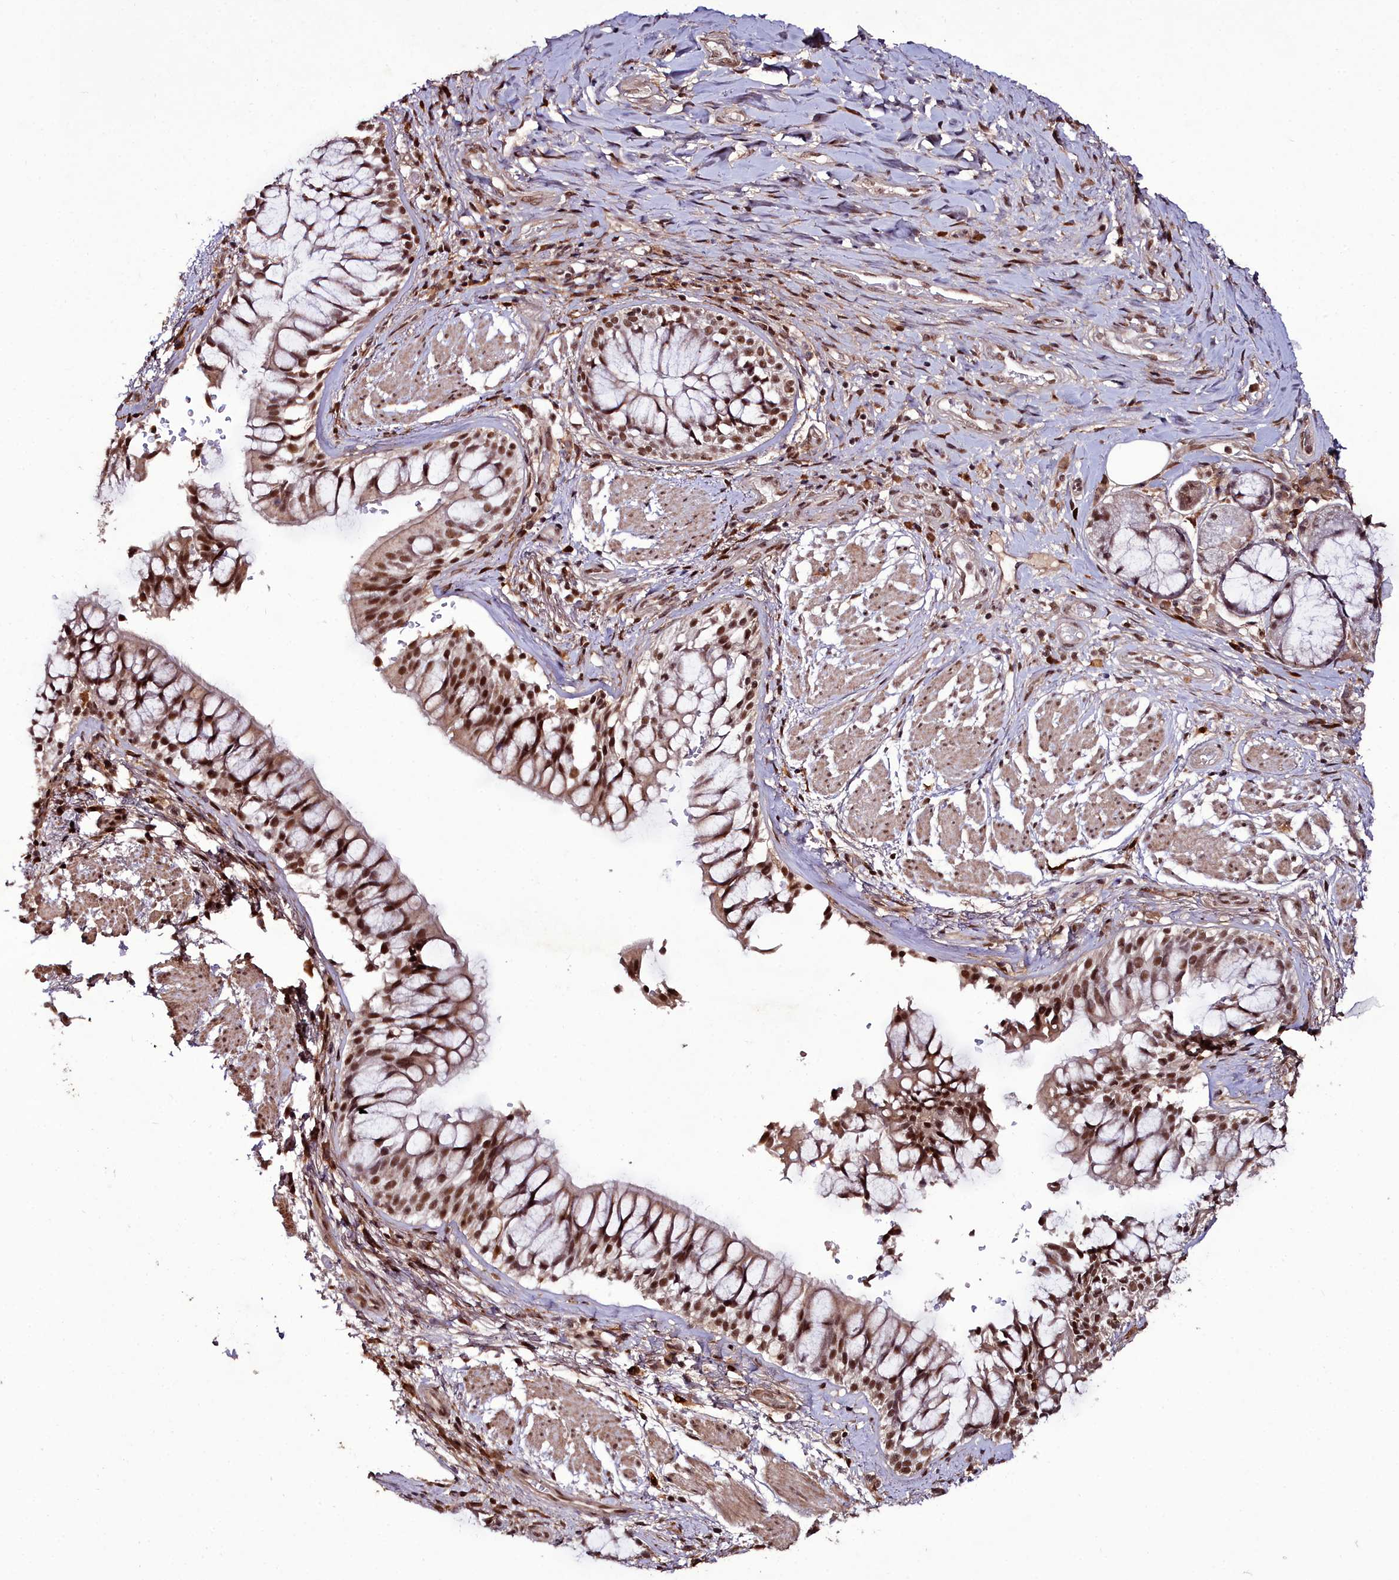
{"staining": {"intensity": "moderate", "quantity": ">75%", "location": "cytoplasmic/membranous,nuclear"}, "tissue": "soft tissue", "cell_type": "Fibroblasts", "image_type": "normal", "snomed": [{"axis": "morphology", "description": "Normal tissue, NOS"}, {"axis": "morphology", "description": "Squamous cell carcinoma, NOS"}, {"axis": "topography", "description": "Bronchus"}, {"axis": "topography", "description": "Lung"}], "caption": "Immunohistochemistry (DAB (3,3'-diaminobenzidine)) staining of unremarkable soft tissue shows moderate cytoplasmic/membranous,nuclear protein staining in about >75% of fibroblasts. The staining was performed using DAB to visualize the protein expression in brown, while the nuclei were stained in blue with hematoxylin (Magnification: 20x).", "gene": "CXXC1", "patient": {"sex": "male", "age": 64}}